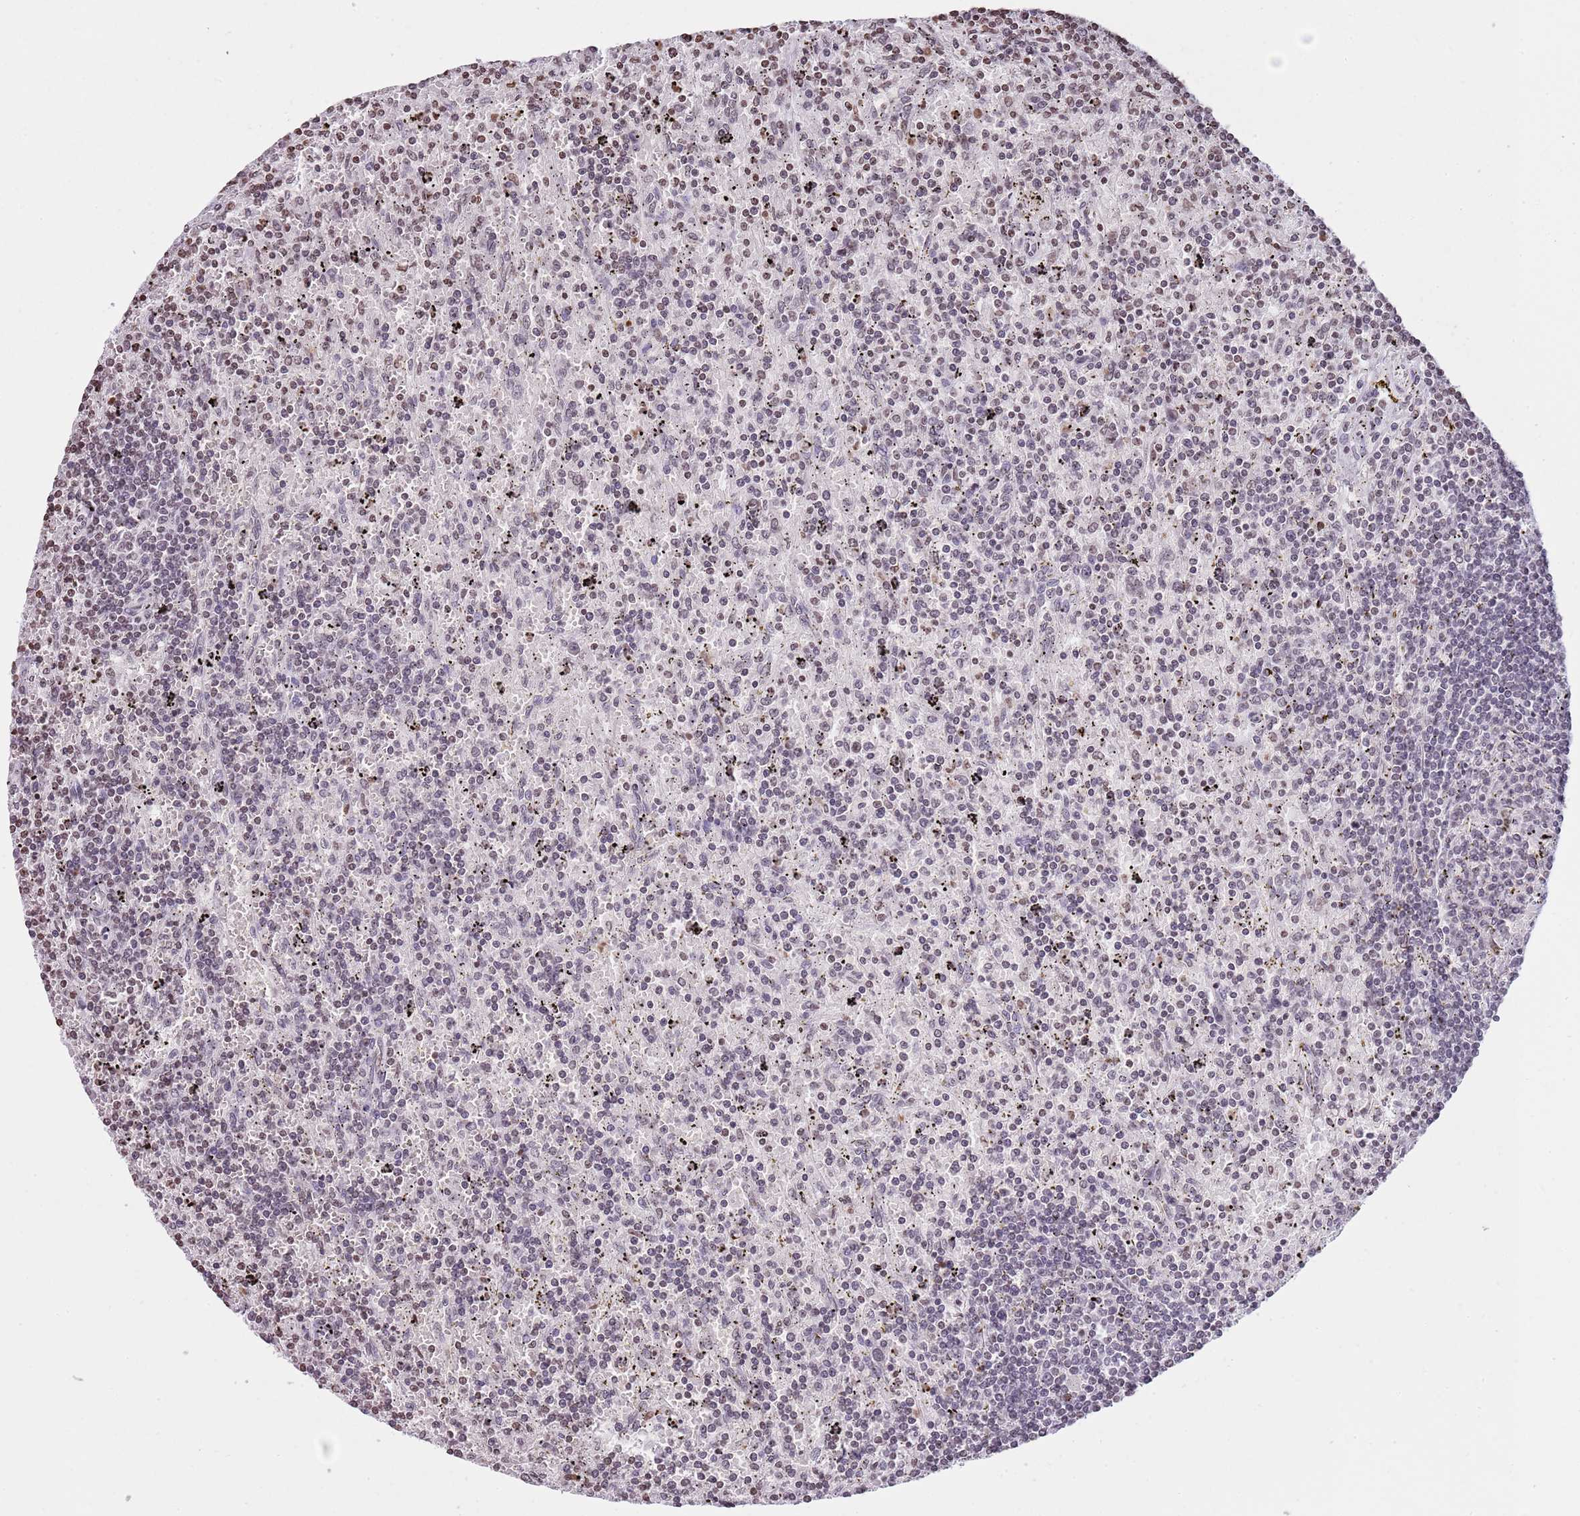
{"staining": {"intensity": "weak", "quantity": "<25%", "location": "nuclear"}, "tissue": "lymphoma", "cell_type": "Tumor cells", "image_type": "cancer", "snomed": [{"axis": "morphology", "description": "Malignant lymphoma, non-Hodgkin's type, Low grade"}, {"axis": "topography", "description": "Spleen"}], "caption": "This is an immunohistochemistry (IHC) photomicrograph of human lymphoma. There is no expression in tumor cells.", "gene": "KPNA3", "patient": {"sex": "male", "age": 76}}